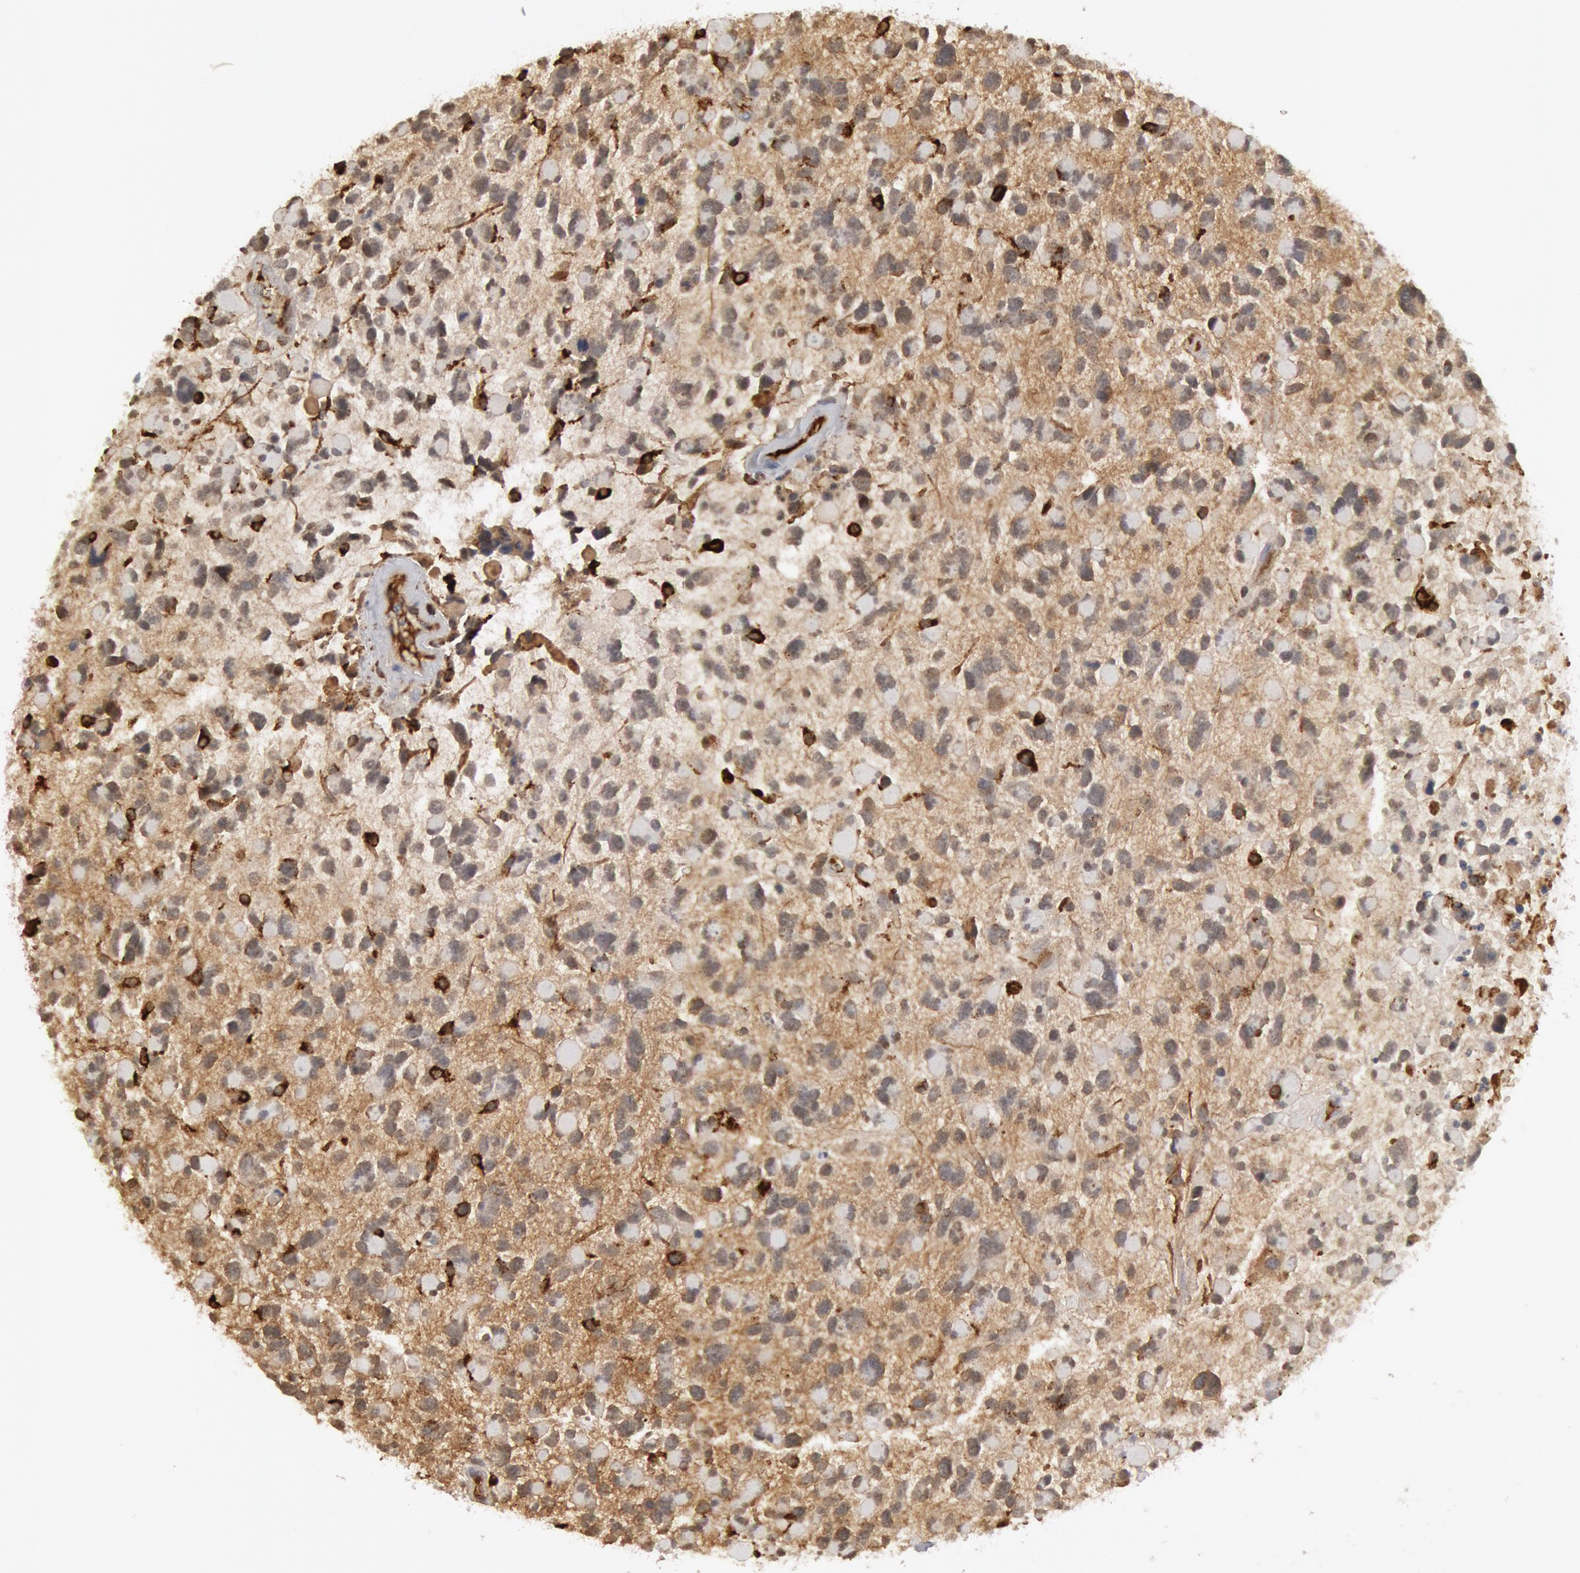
{"staining": {"intensity": "strong", "quantity": "<25%", "location": "cytoplasmic/membranous"}, "tissue": "glioma", "cell_type": "Tumor cells", "image_type": "cancer", "snomed": [{"axis": "morphology", "description": "Glioma, malignant, High grade"}, {"axis": "topography", "description": "Brain"}], "caption": "High-grade glioma (malignant) tissue demonstrates strong cytoplasmic/membranous positivity in about <25% of tumor cells The protein of interest is shown in brown color, while the nuclei are stained blue.", "gene": "C1QC", "patient": {"sex": "female", "age": 37}}